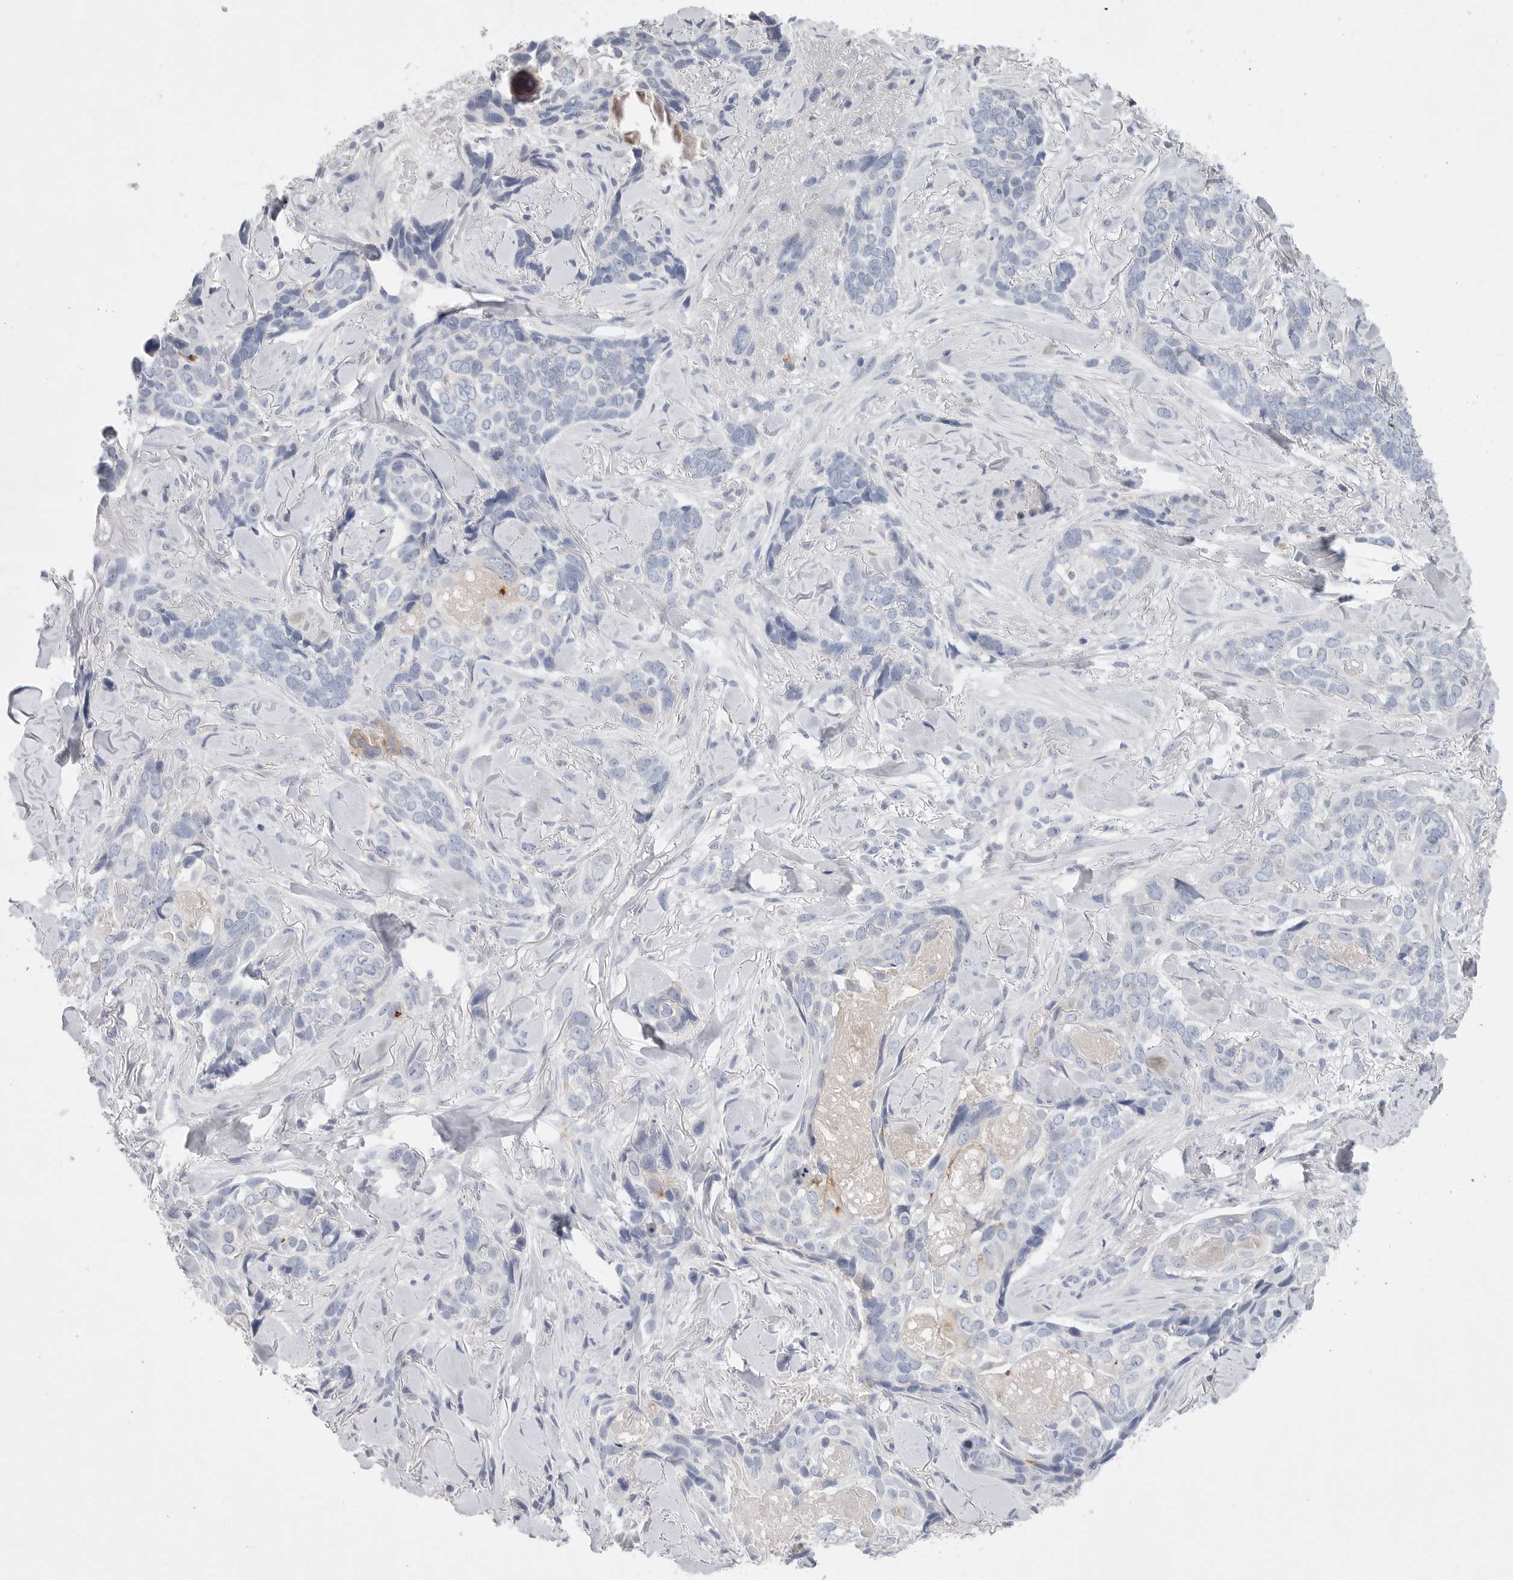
{"staining": {"intensity": "negative", "quantity": "none", "location": "none"}, "tissue": "skin cancer", "cell_type": "Tumor cells", "image_type": "cancer", "snomed": [{"axis": "morphology", "description": "Basal cell carcinoma"}, {"axis": "topography", "description": "Skin"}], "caption": "Tumor cells are negative for brown protein staining in basal cell carcinoma (skin).", "gene": "CAMK2B", "patient": {"sex": "female", "age": 82}}